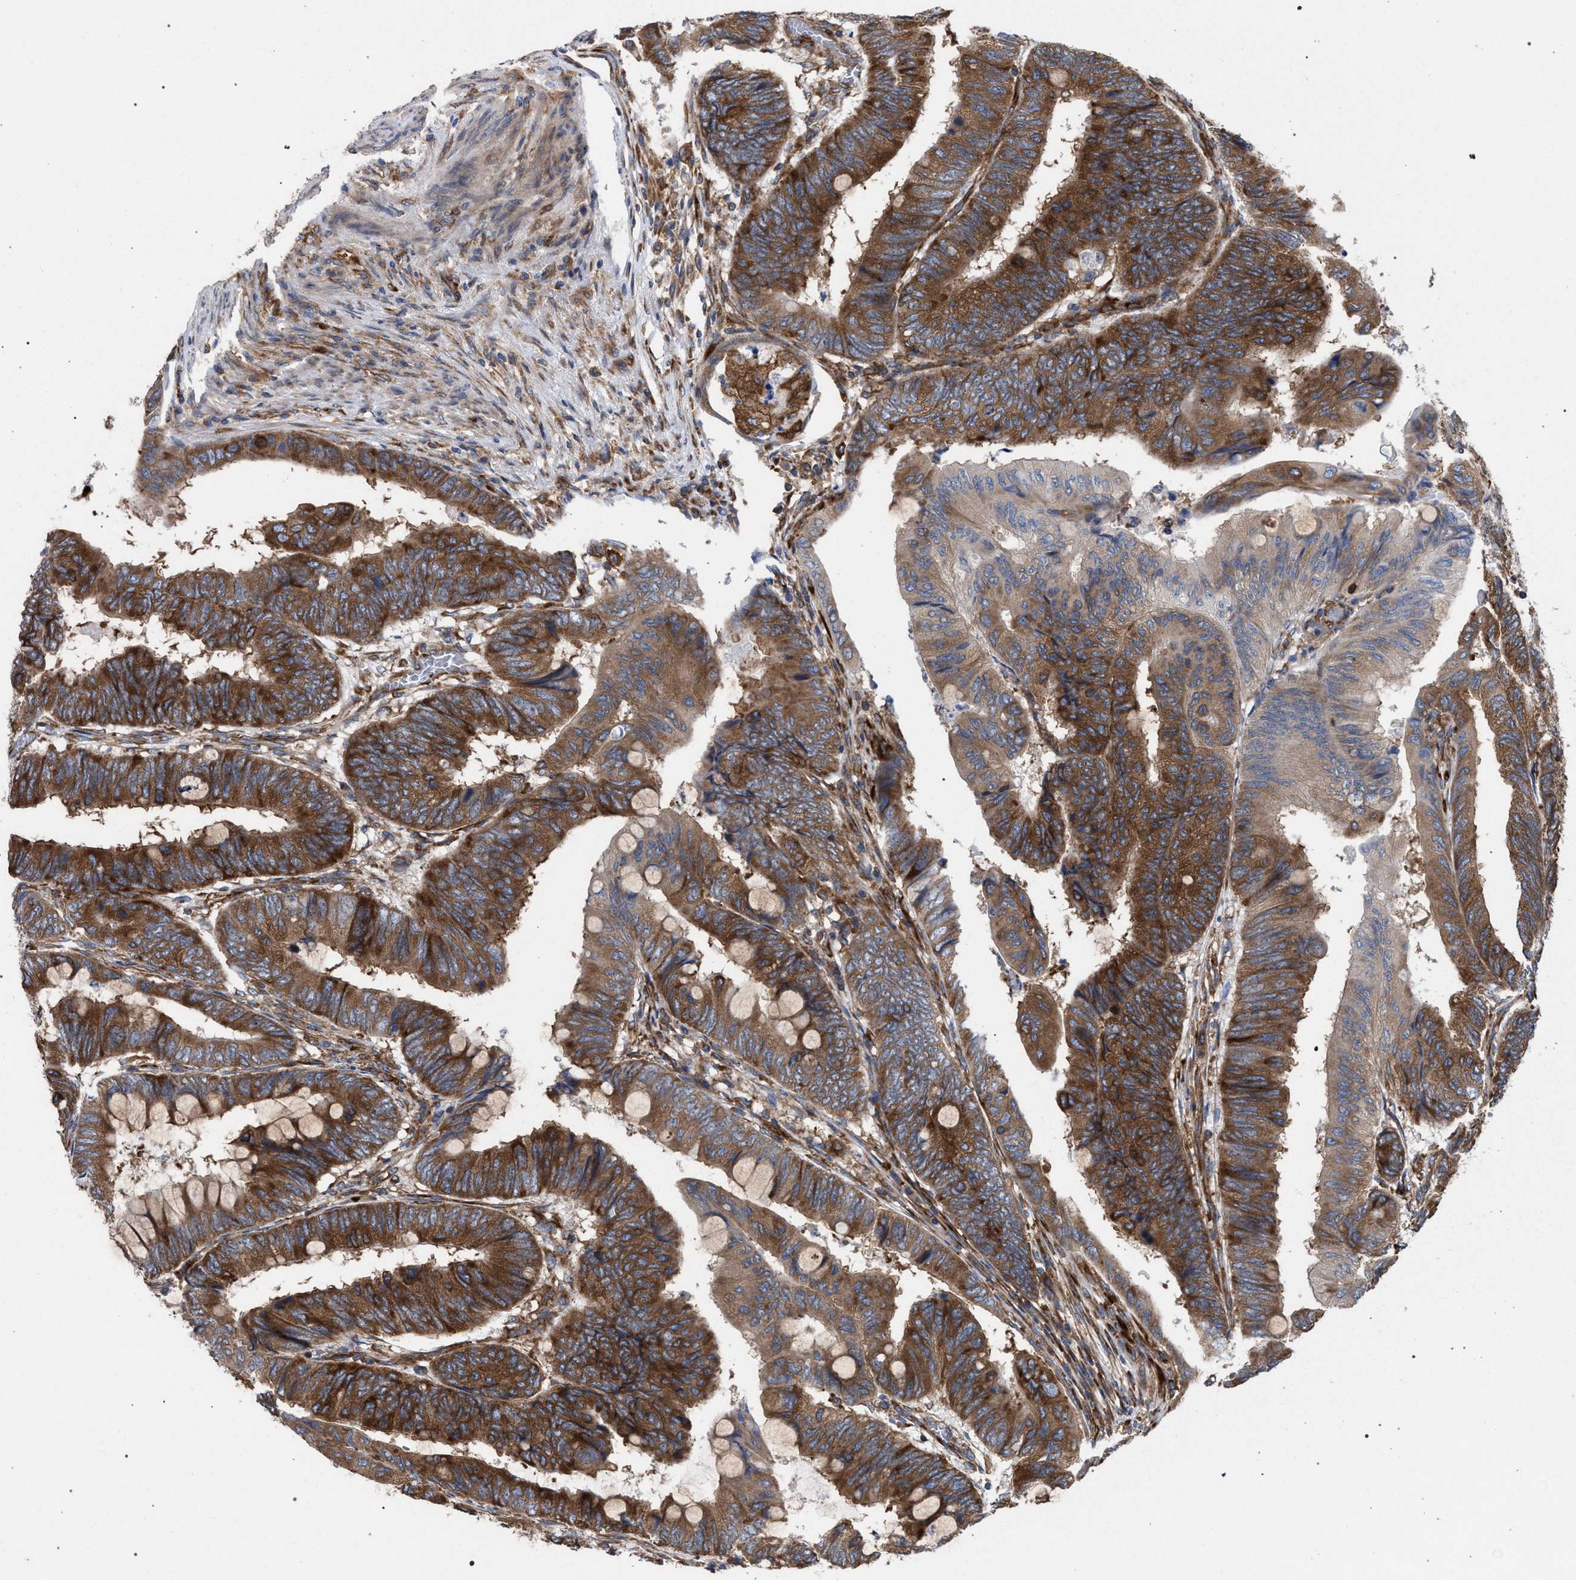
{"staining": {"intensity": "strong", "quantity": ">75%", "location": "cytoplasmic/membranous"}, "tissue": "colorectal cancer", "cell_type": "Tumor cells", "image_type": "cancer", "snomed": [{"axis": "morphology", "description": "Normal tissue, NOS"}, {"axis": "morphology", "description": "Adenocarcinoma, NOS"}, {"axis": "topography", "description": "Rectum"}, {"axis": "topography", "description": "Peripheral nerve tissue"}], "caption": "Strong cytoplasmic/membranous expression is appreciated in about >75% of tumor cells in colorectal cancer (adenocarcinoma).", "gene": "CDR2L", "patient": {"sex": "male", "age": 92}}